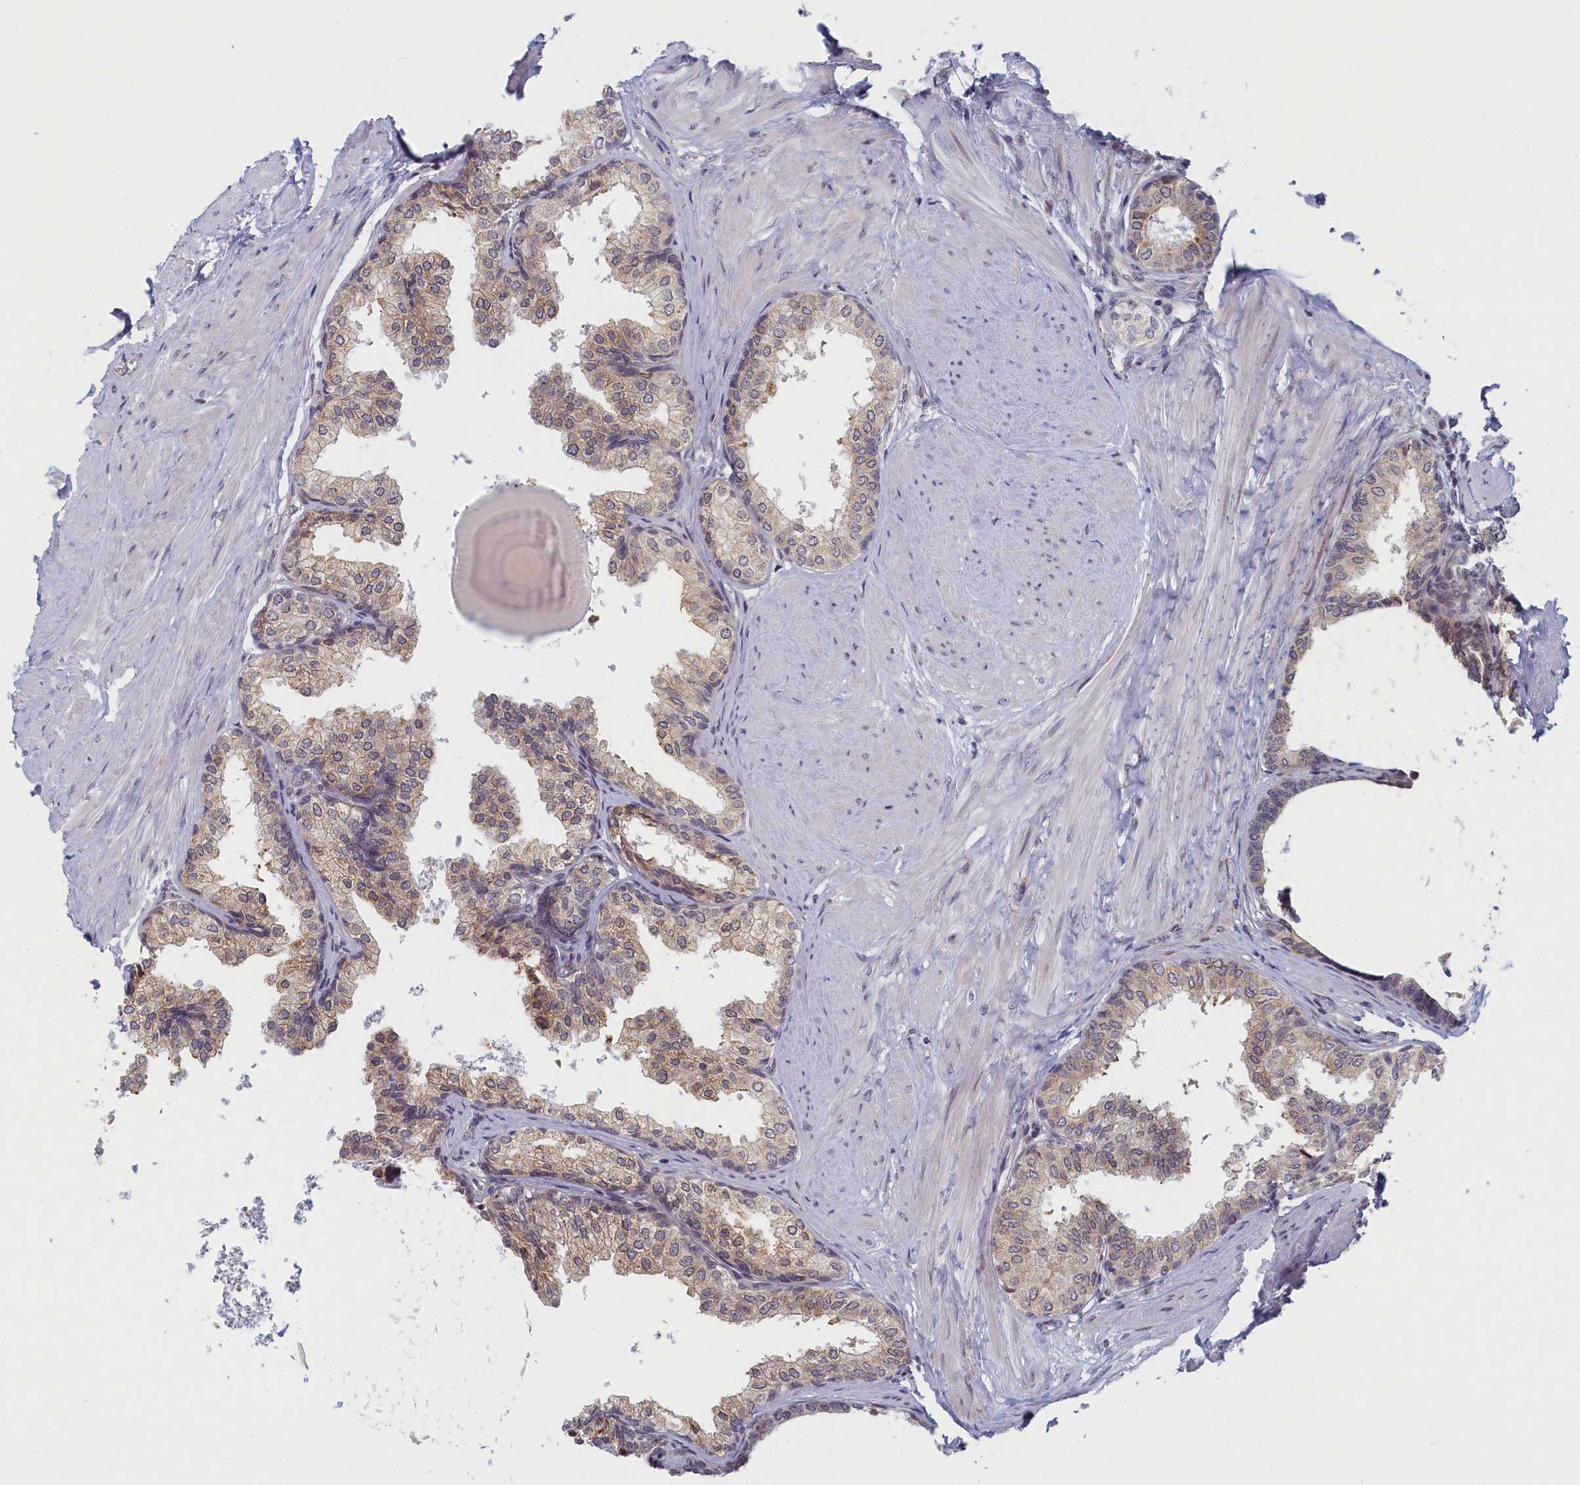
{"staining": {"intensity": "weak", "quantity": "25%-75%", "location": "cytoplasmic/membranous"}, "tissue": "prostate", "cell_type": "Glandular cells", "image_type": "normal", "snomed": [{"axis": "morphology", "description": "Normal tissue, NOS"}, {"axis": "topography", "description": "Prostate"}], "caption": "Protein analysis of unremarkable prostate shows weak cytoplasmic/membranous staining in approximately 25%-75% of glandular cells.", "gene": "DNAJC17", "patient": {"sex": "male", "age": 48}}